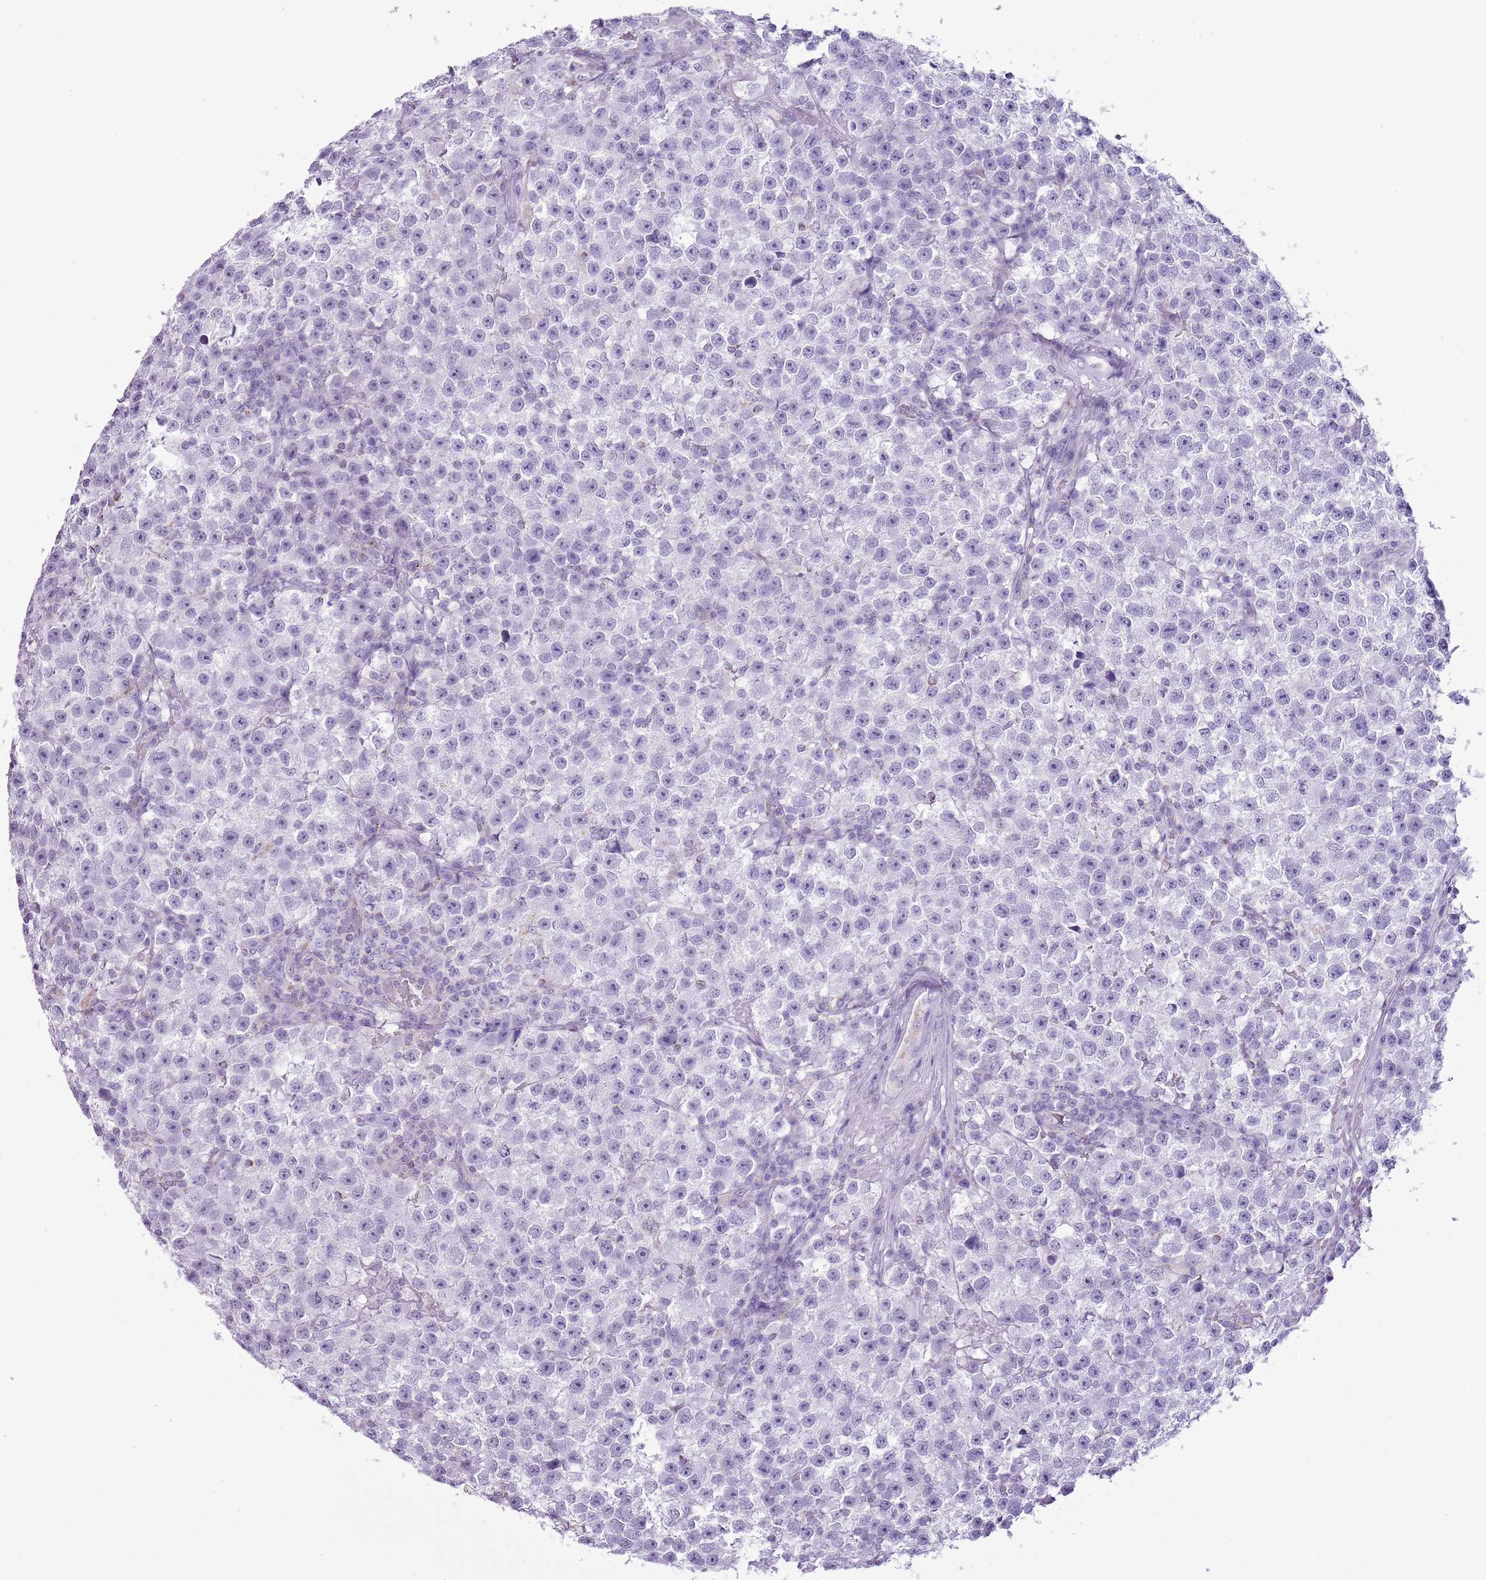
{"staining": {"intensity": "negative", "quantity": "none", "location": "none"}, "tissue": "testis cancer", "cell_type": "Tumor cells", "image_type": "cancer", "snomed": [{"axis": "morphology", "description": "Seminoma, NOS"}, {"axis": "topography", "description": "Testis"}], "caption": "DAB (3,3'-diaminobenzidine) immunohistochemical staining of seminoma (testis) shows no significant positivity in tumor cells.", "gene": "SLC23A1", "patient": {"sex": "male", "age": 22}}